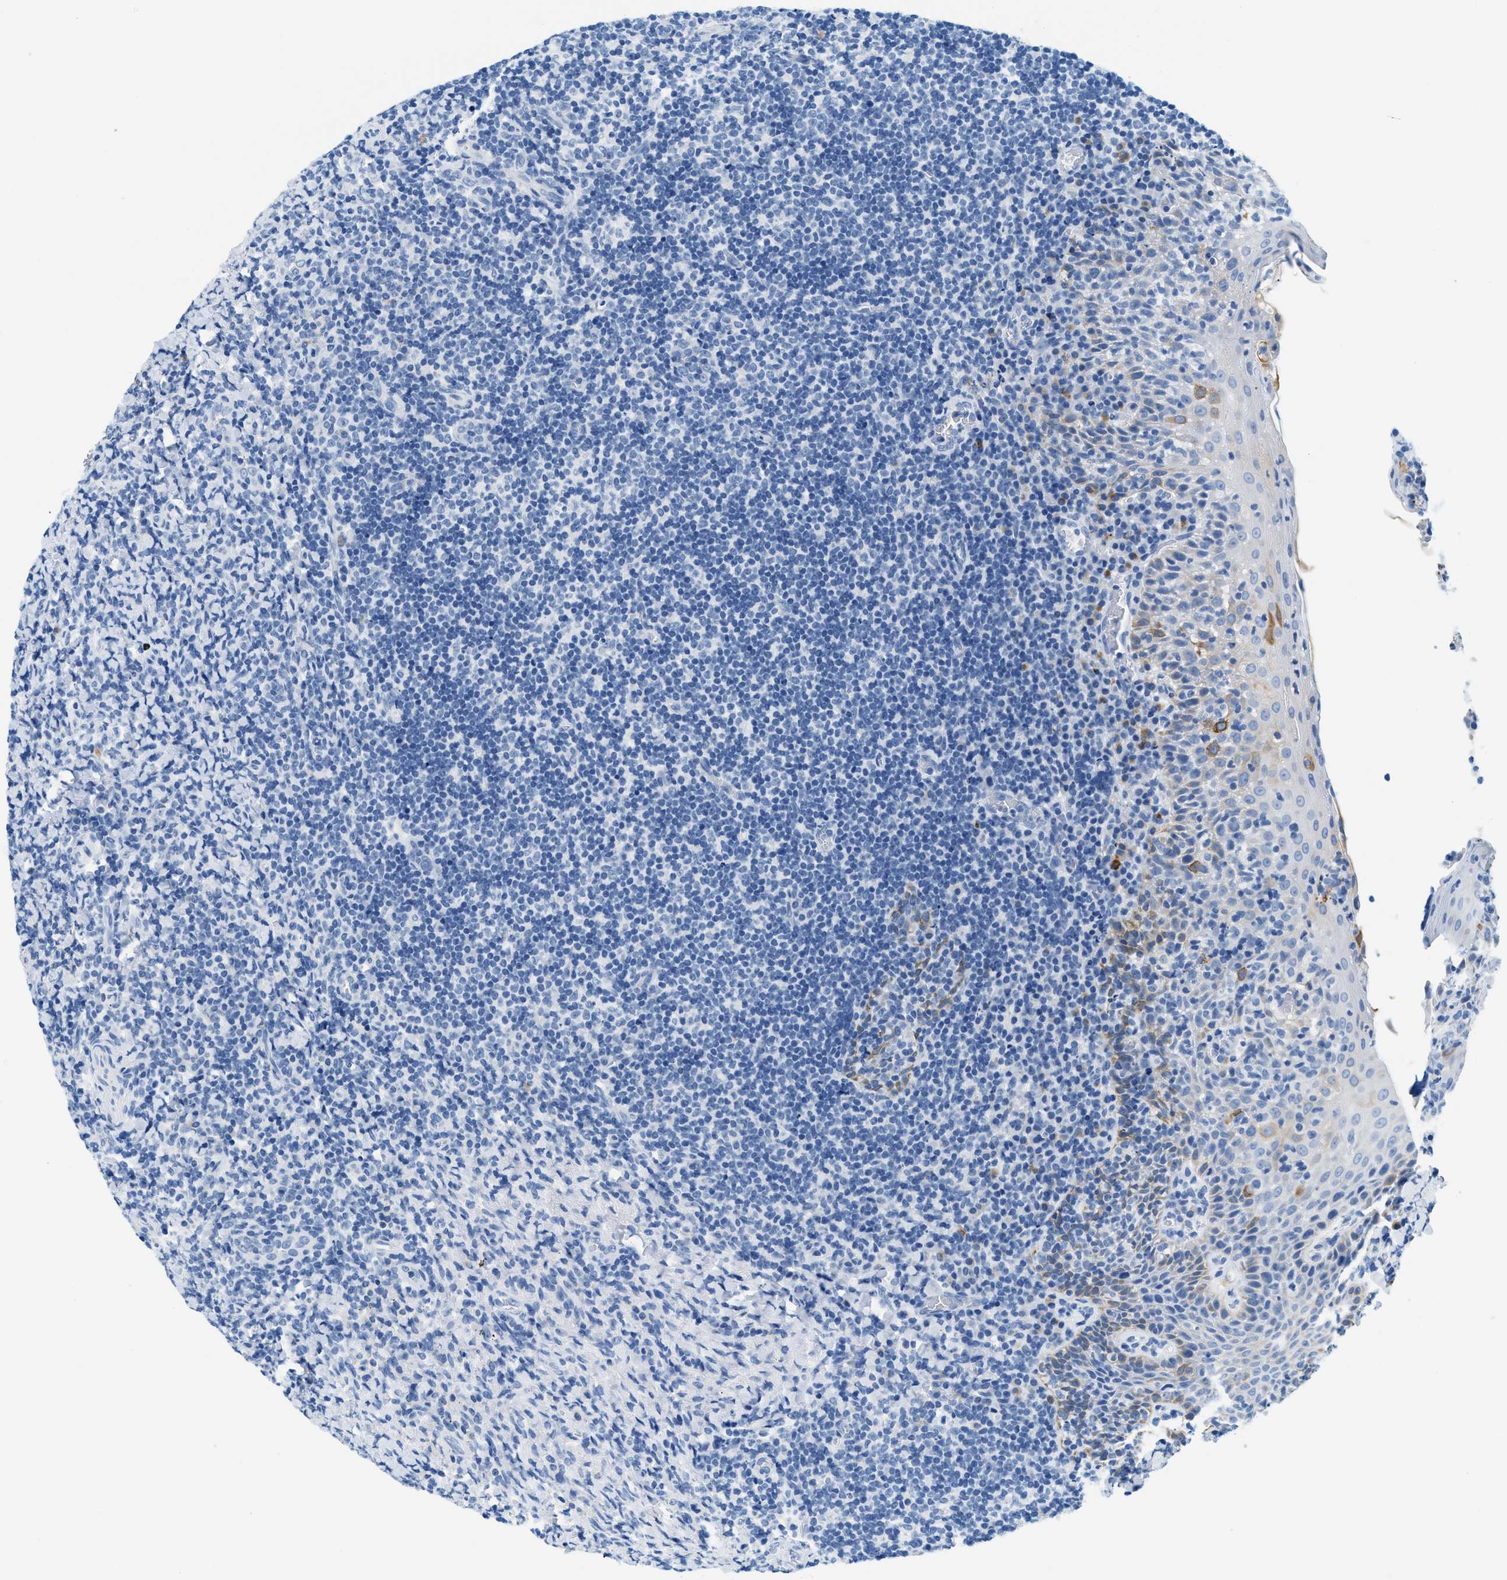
{"staining": {"intensity": "negative", "quantity": "none", "location": "none"}, "tissue": "tonsil", "cell_type": "Germinal center cells", "image_type": "normal", "snomed": [{"axis": "morphology", "description": "Normal tissue, NOS"}, {"axis": "topography", "description": "Tonsil"}], "caption": "Immunohistochemistry photomicrograph of benign tonsil stained for a protein (brown), which demonstrates no staining in germinal center cells.", "gene": "STXBP2", "patient": {"sex": "male", "age": 37}}